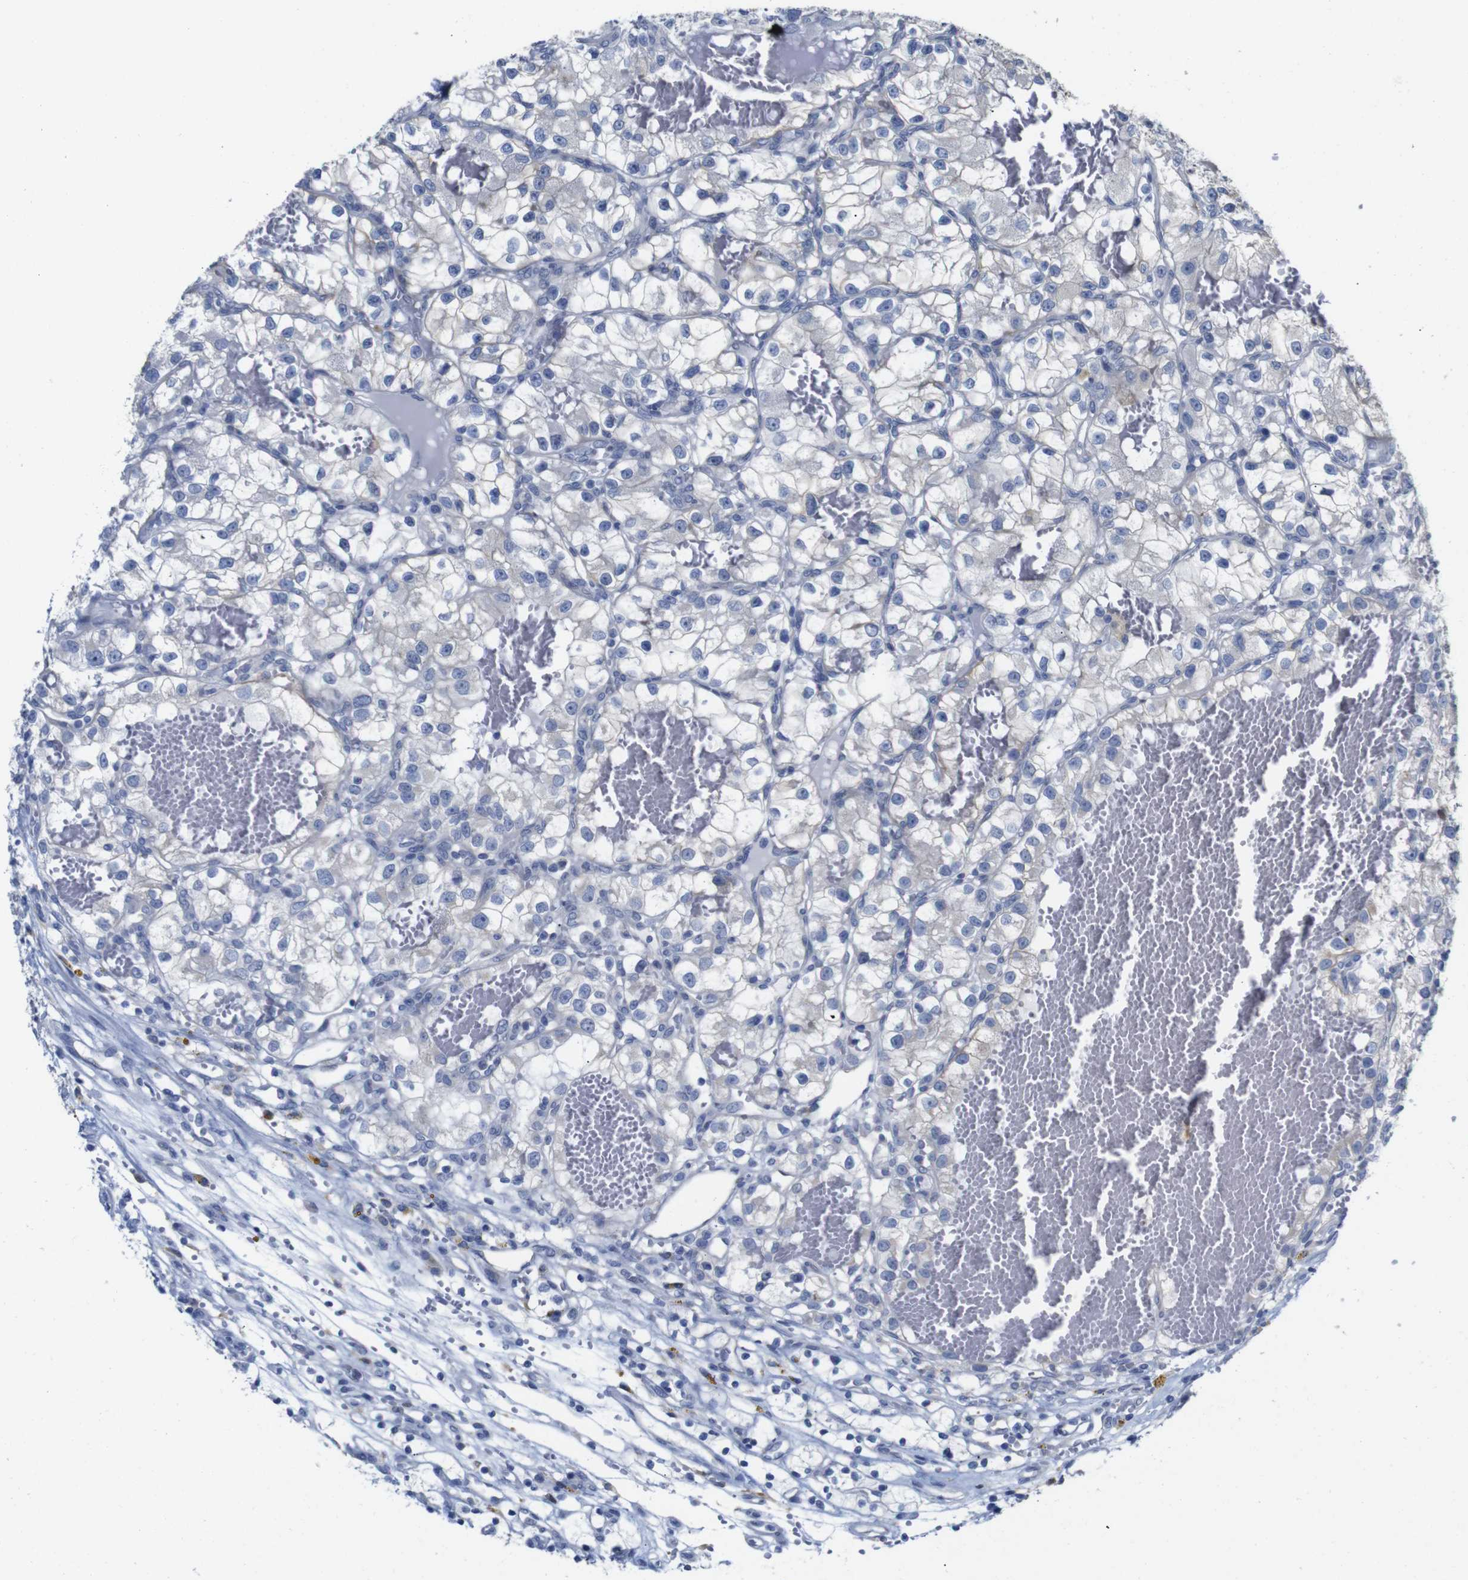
{"staining": {"intensity": "negative", "quantity": "none", "location": "none"}, "tissue": "renal cancer", "cell_type": "Tumor cells", "image_type": "cancer", "snomed": [{"axis": "morphology", "description": "Adenocarcinoma, NOS"}, {"axis": "topography", "description": "Kidney"}], "caption": "Immunohistochemistry (IHC) photomicrograph of renal cancer (adenocarcinoma) stained for a protein (brown), which exhibits no positivity in tumor cells.", "gene": "TCEAL9", "patient": {"sex": "female", "age": 57}}